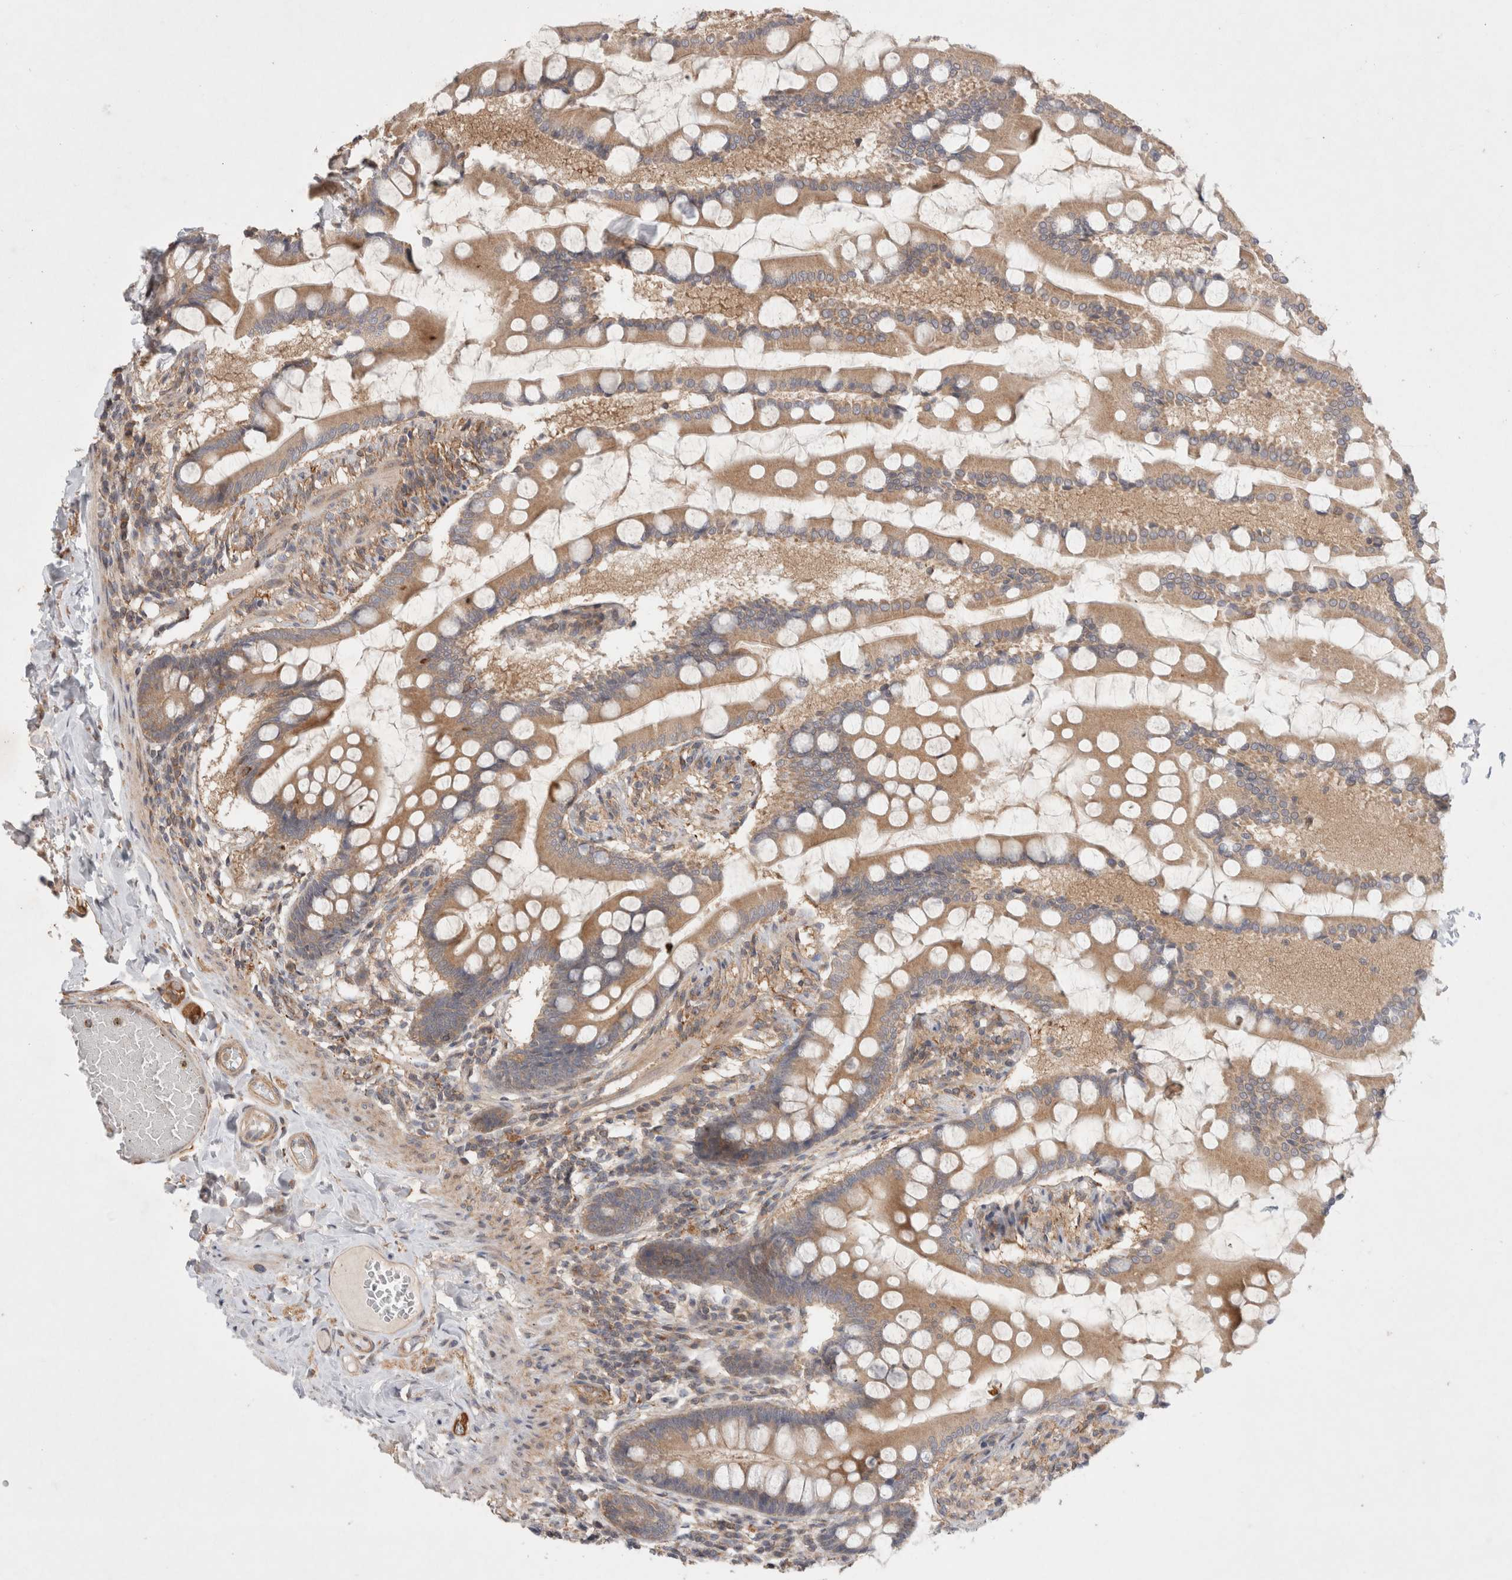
{"staining": {"intensity": "moderate", "quantity": ">75%", "location": "cytoplasmic/membranous"}, "tissue": "small intestine", "cell_type": "Glandular cells", "image_type": "normal", "snomed": [{"axis": "morphology", "description": "Normal tissue, NOS"}, {"axis": "topography", "description": "Small intestine"}], "caption": "Immunohistochemistry histopathology image of normal human small intestine stained for a protein (brown), which reveals medium levels of moderate cytoplasmic/membranous staining in approximately >75% of glandular cells.", "gene": "HROB", "patient": {"sex": "male", "age": 41}}